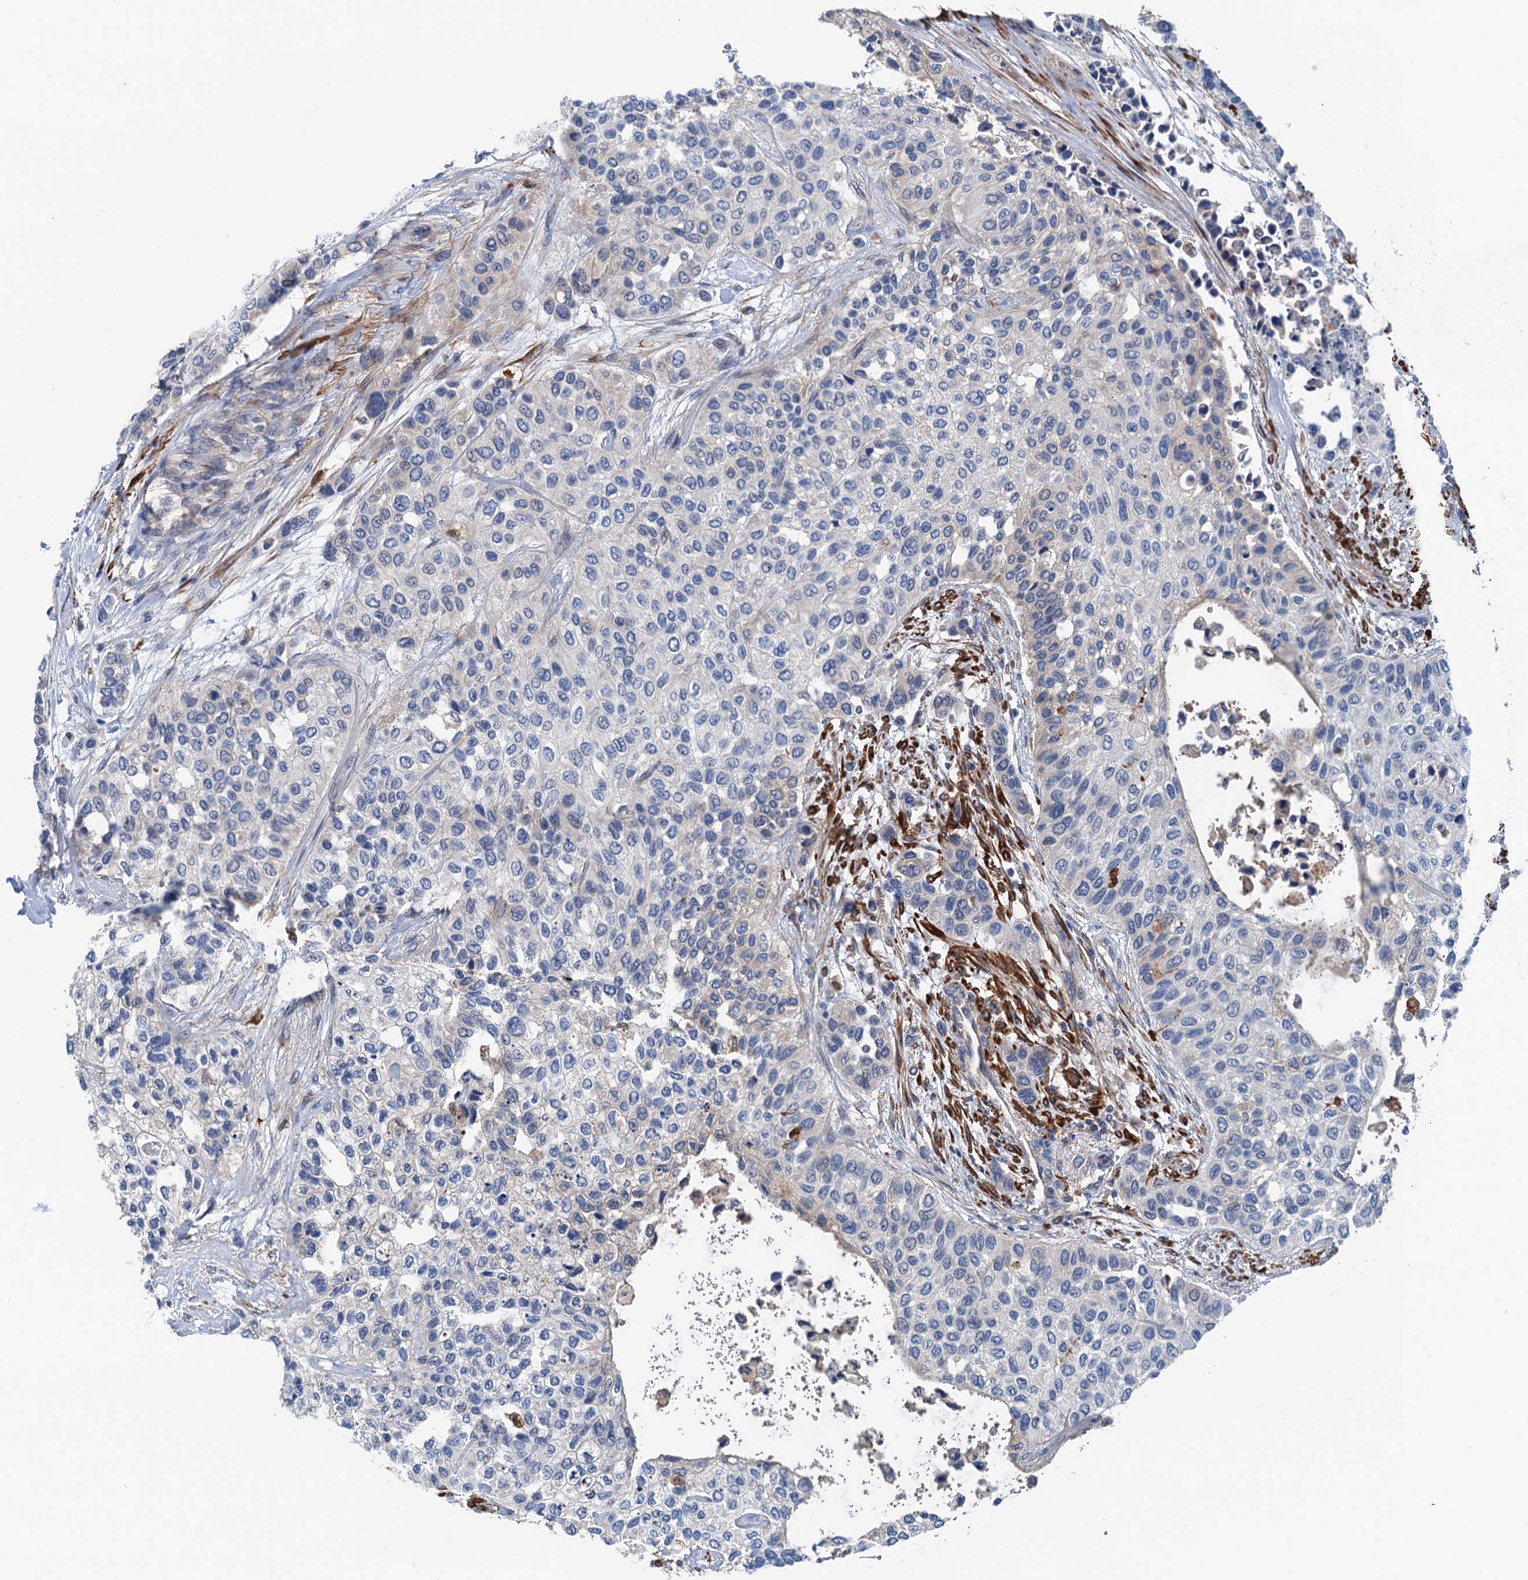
{"staining": {"intensity": "negative", "quantity": "none", "location": "none"}, "tissue": "urothelial cancer", "cell_type": "Tumor cells", "image_type": "cancer", "snomed": [{"axis": "morphology", "description": "Normal tissue, NOS"}, {"axis": "morphology", "description": "Urothelial carcinoma, High grade"}, {"axis": "topography", "description": "Vascular tissue"}, {"axis": "topography", "description": "Urinary bladder"}], "caption": "This is an immunohistochemistry photomicrograph of human high-grade urothelial carcinoma. There is no expression in tumor cells.", "gene": "CSTPP1", "patient": {"sex": "female", "age": 56}}